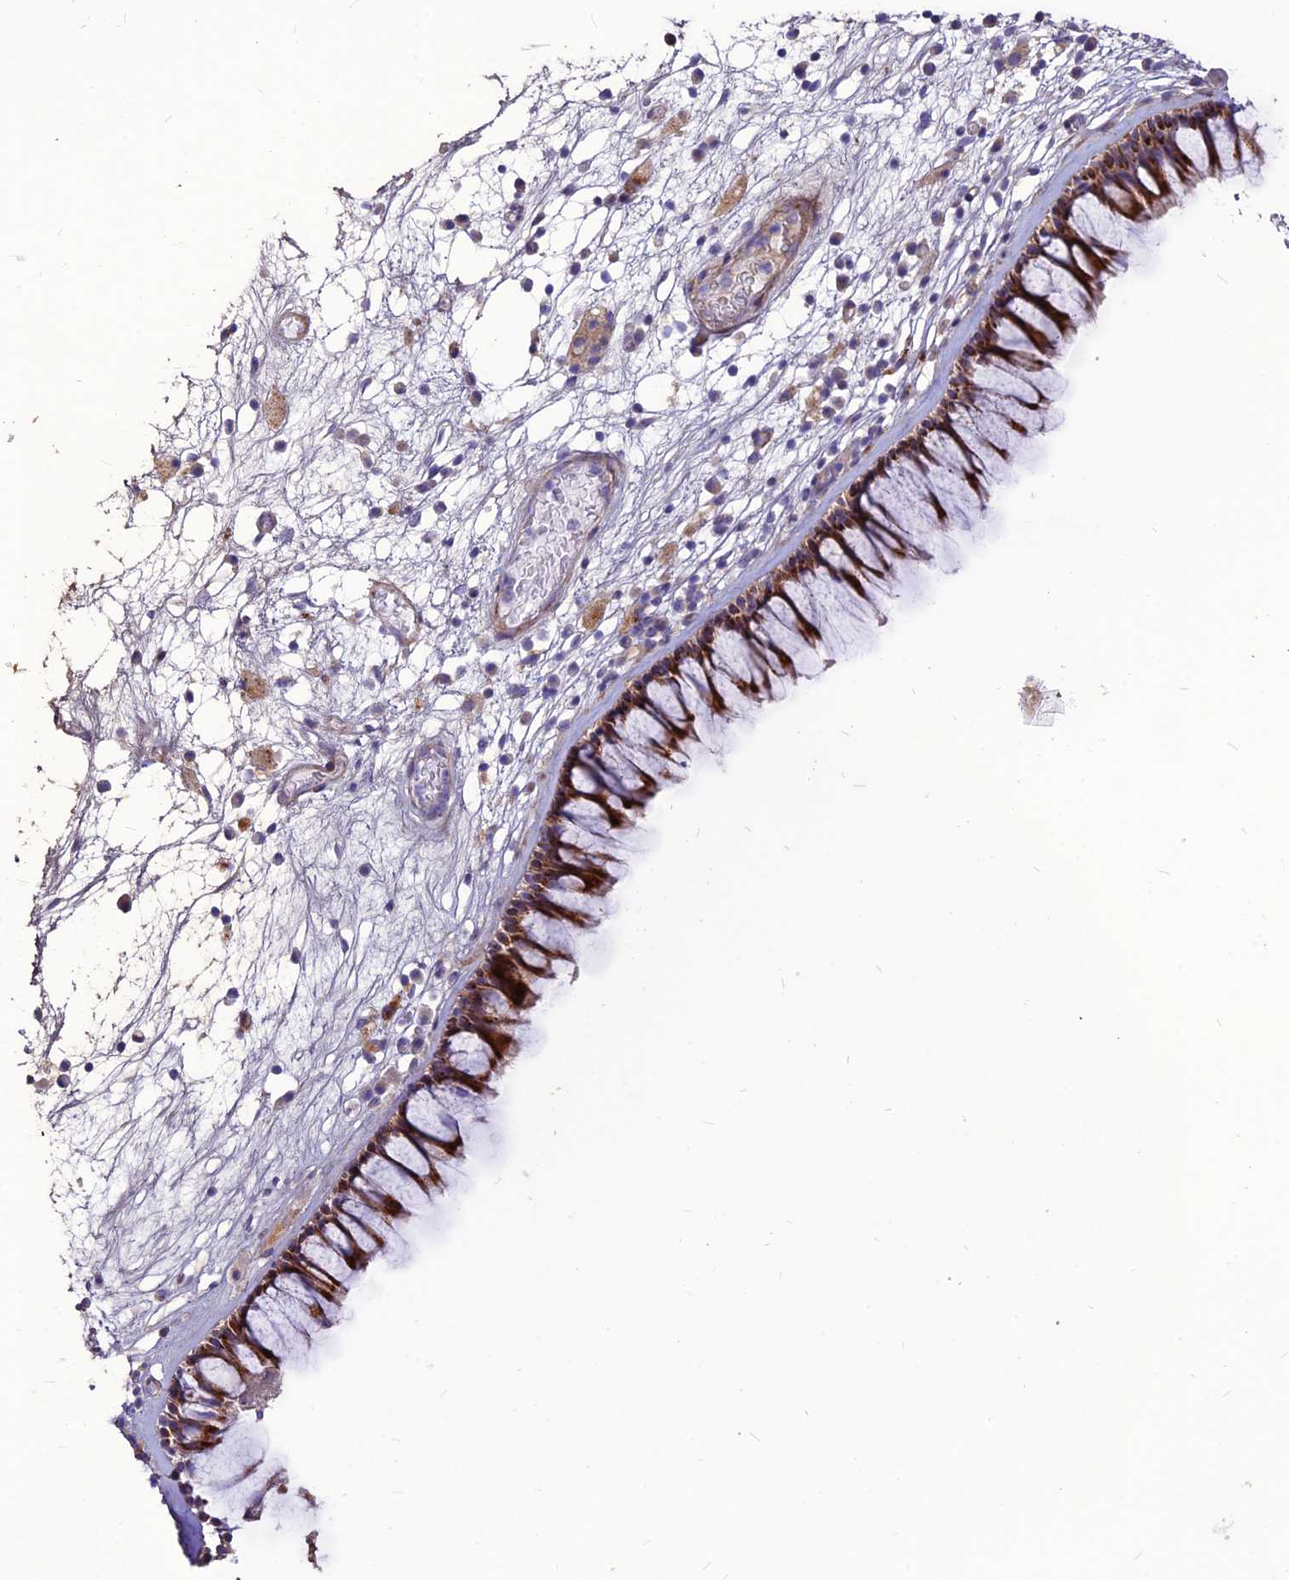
{"staining": {"intensity": "strong", "quantity": "25%-75%", "location": "cytoplasmic/membranous"}, "tissue": "nasopharynx", "cell_type": "Respiratory epithelial cells", "image_type": "normal", "snomed": [{"axis": "morphology", "description": "Normal tissue, NOS"}, {"axis": "morphology", "description": "Inflammation, NOS"}, {"axis": "morphology", "description": "Malignant melanoma, Metastatic site"}, {"axis": "topography", "description": "Nasopharynx"}], "caption": "This photomicrograph shows immunohistochemistry (IHC) staining of benign human nasopharynx, with high strong cytoplasmic/membranous expression in about 25%-75% of respiratory epithelial cells.", "gene": "RIMOC1", "patient": {"sex": "male", "age": 70}}